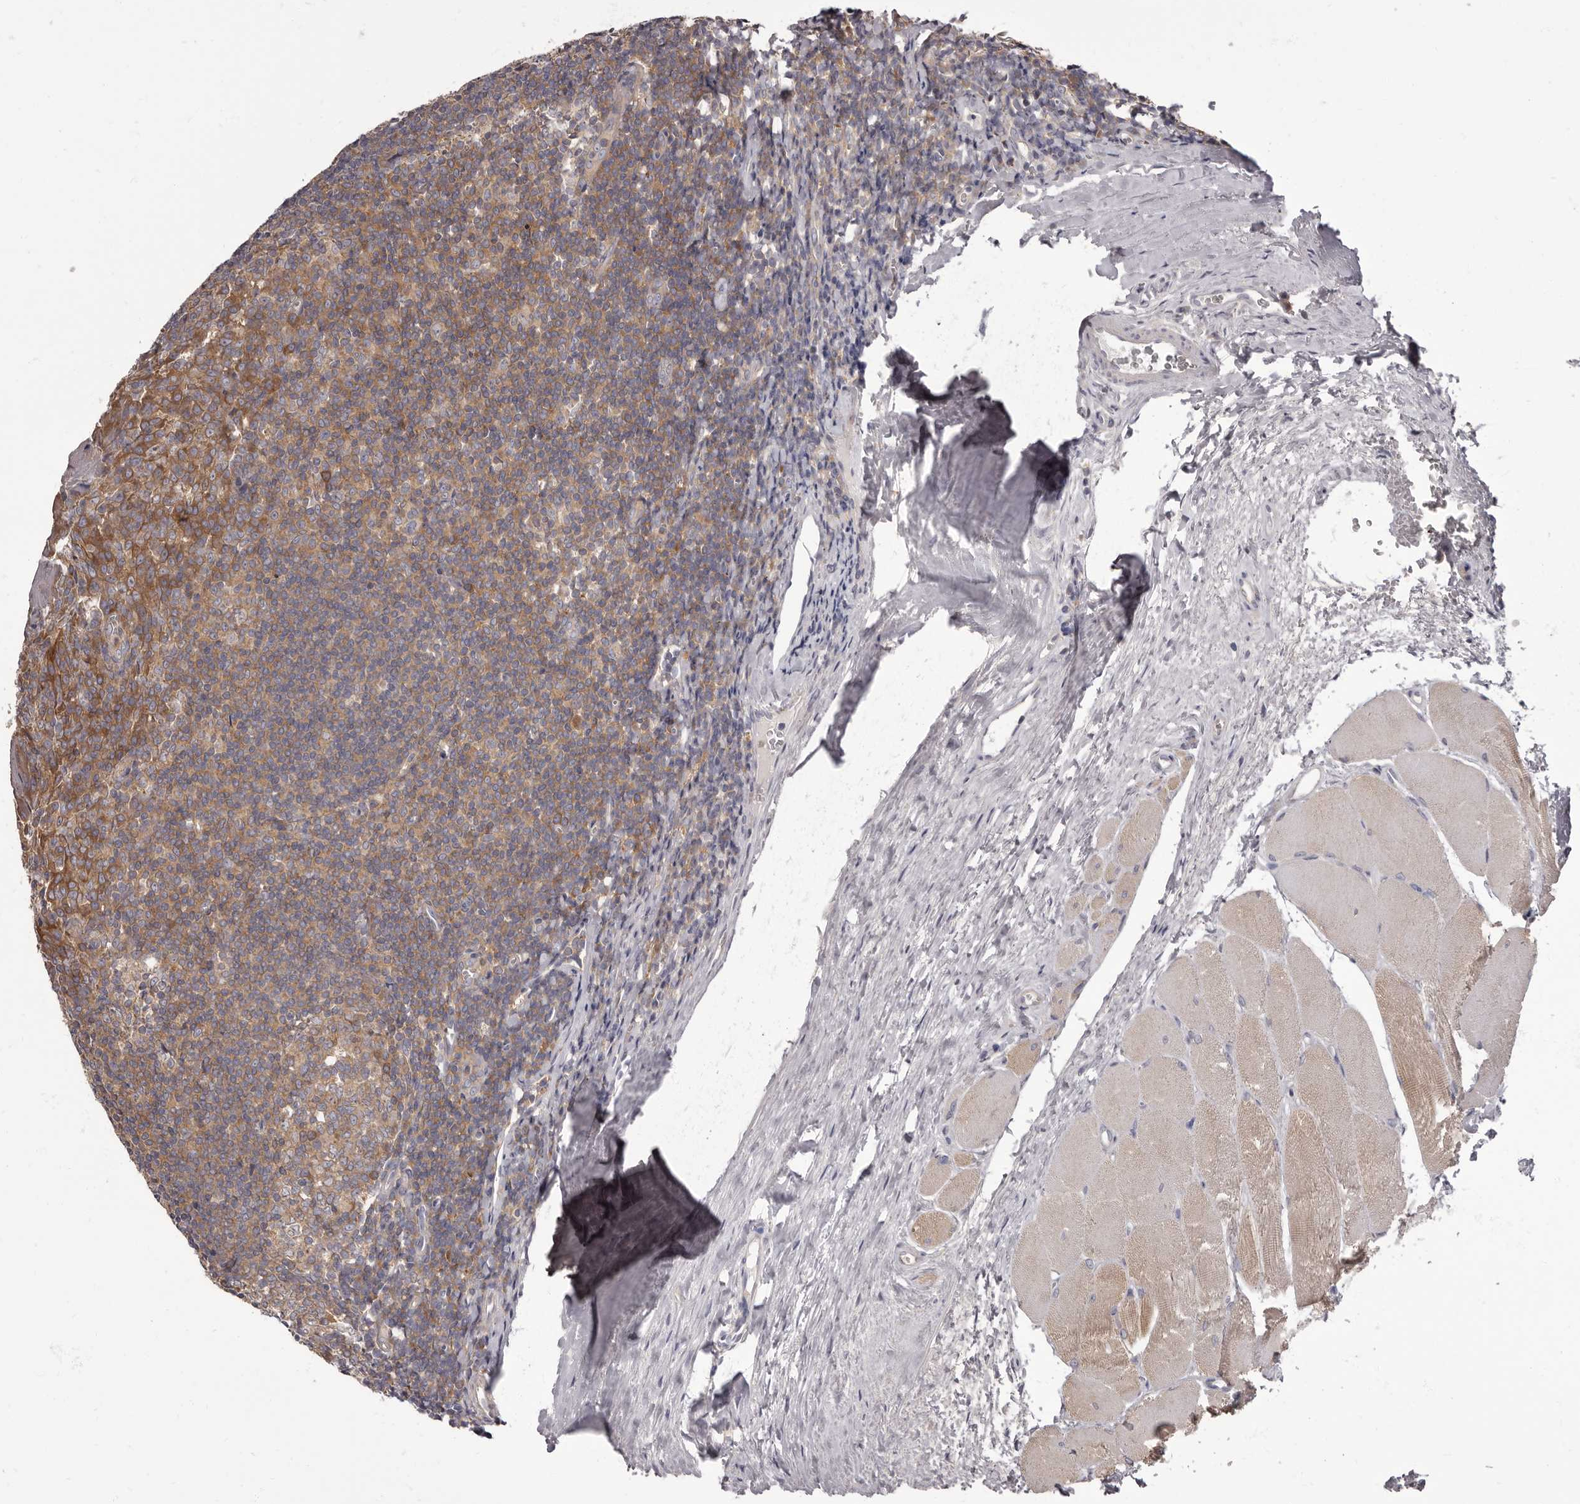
{"staining": {"intensity": "moderate", "quantity": ">75%", "location": "cytoplasmic/membranous"}, "tissue": "tonsil", "cell_type": "Germinal center cells", "image_type": "normal", "snomed": [{"axis": "morphology", "description": "Normal tissue, NOS"}, {"axis": "topography", "description": "Tonsil"}], "caption": "An immunohistochemistry (IHC) image of unremarkable tissue is shown. Protein staining in brown highlights moderate cytoplasmic/membranous positivity in tonsil within germinal center cells. (Stains: DAB in brown, nuclei in blue, Microscopy: brightfield microscopy at high magnification).", "gene": "APEH", "patient": {"sex": "male", "age": 27}}